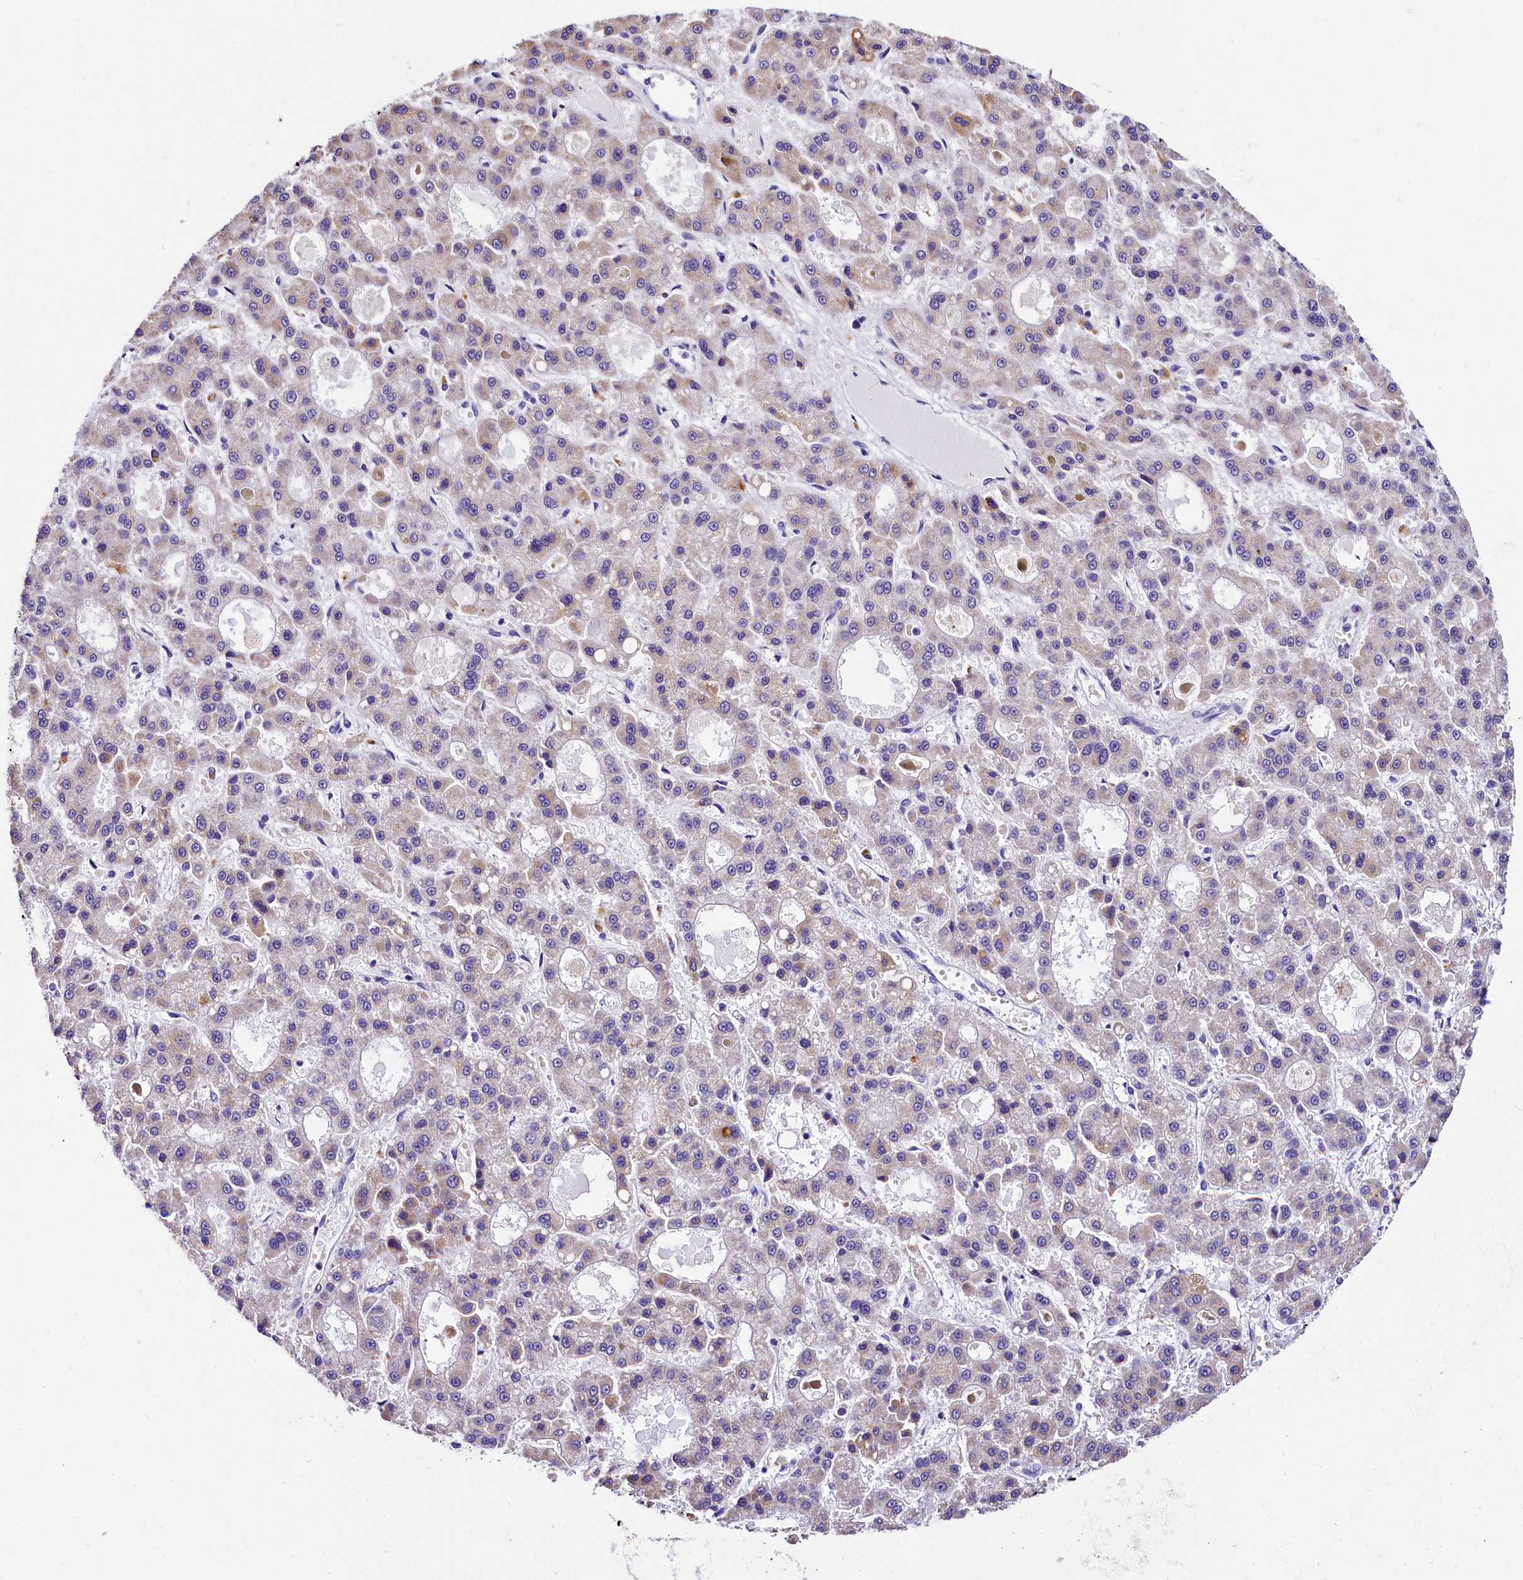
{"staining": {"intensity": "weak", "quantity": "<25%", "location": "cytoplasmic/membranous"}, "tissue": "liver cancer", "cell_type": "Tumor cells", "image_type": "cancer", "snomed": [{"axis": "morphology", "description": "Carcinoma, Hepatocellular, NOS"}, {"axis": "topography", "description": "Liver"}], "caption": "Hepatocellular carcinoma (liver) stained for a protein using IHC demonstrates no staining tumor cells.", "gene": "ACAA2", "patient": {"sex": "male", "age": 70}}